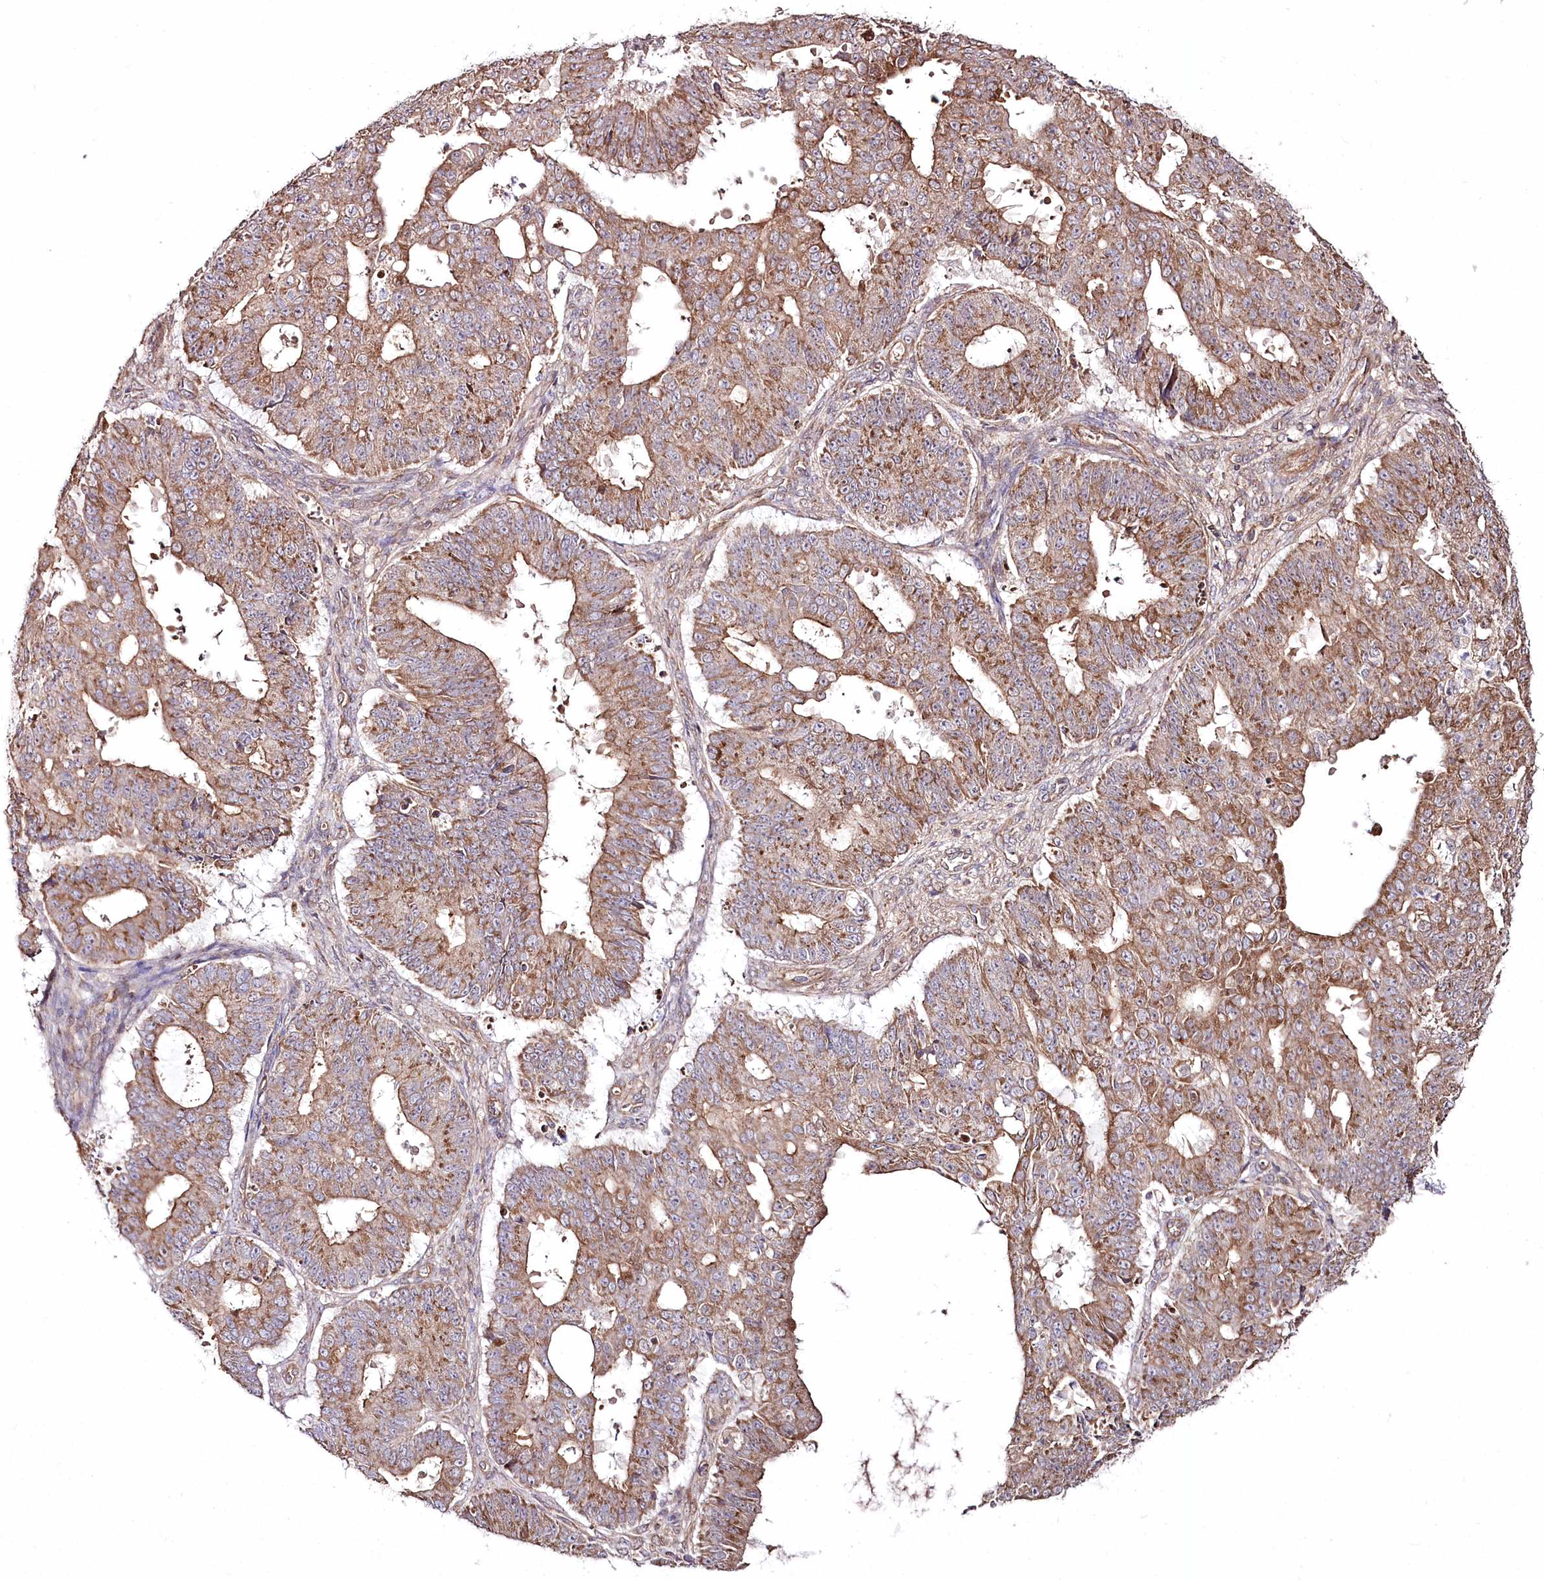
{"staining": {"intensity": "moderate", "quantity": ">75%", "location": "cytoplasmic/membranous"}, "tissue": "ovarian cancer", "cell_type": "Tumor cells", "image_type": "cancer", "snomed": [{"axis": "morphology", "description": "Carcinoma, endometroid"}, {"axis": "topography", "description": "Appendix"}, {"axis": "topography", "description": "Ovary"}], "caption": "A high-resolution histopathology image shows immunohistochemistry staining of endometroid carcinoma (ovarian), which demonstrates moderate cytoplasmic/membranous staining in about >75% of tumor cells.", "gene": "REXO2", "patient": {"sex": "female", "age": 42}}